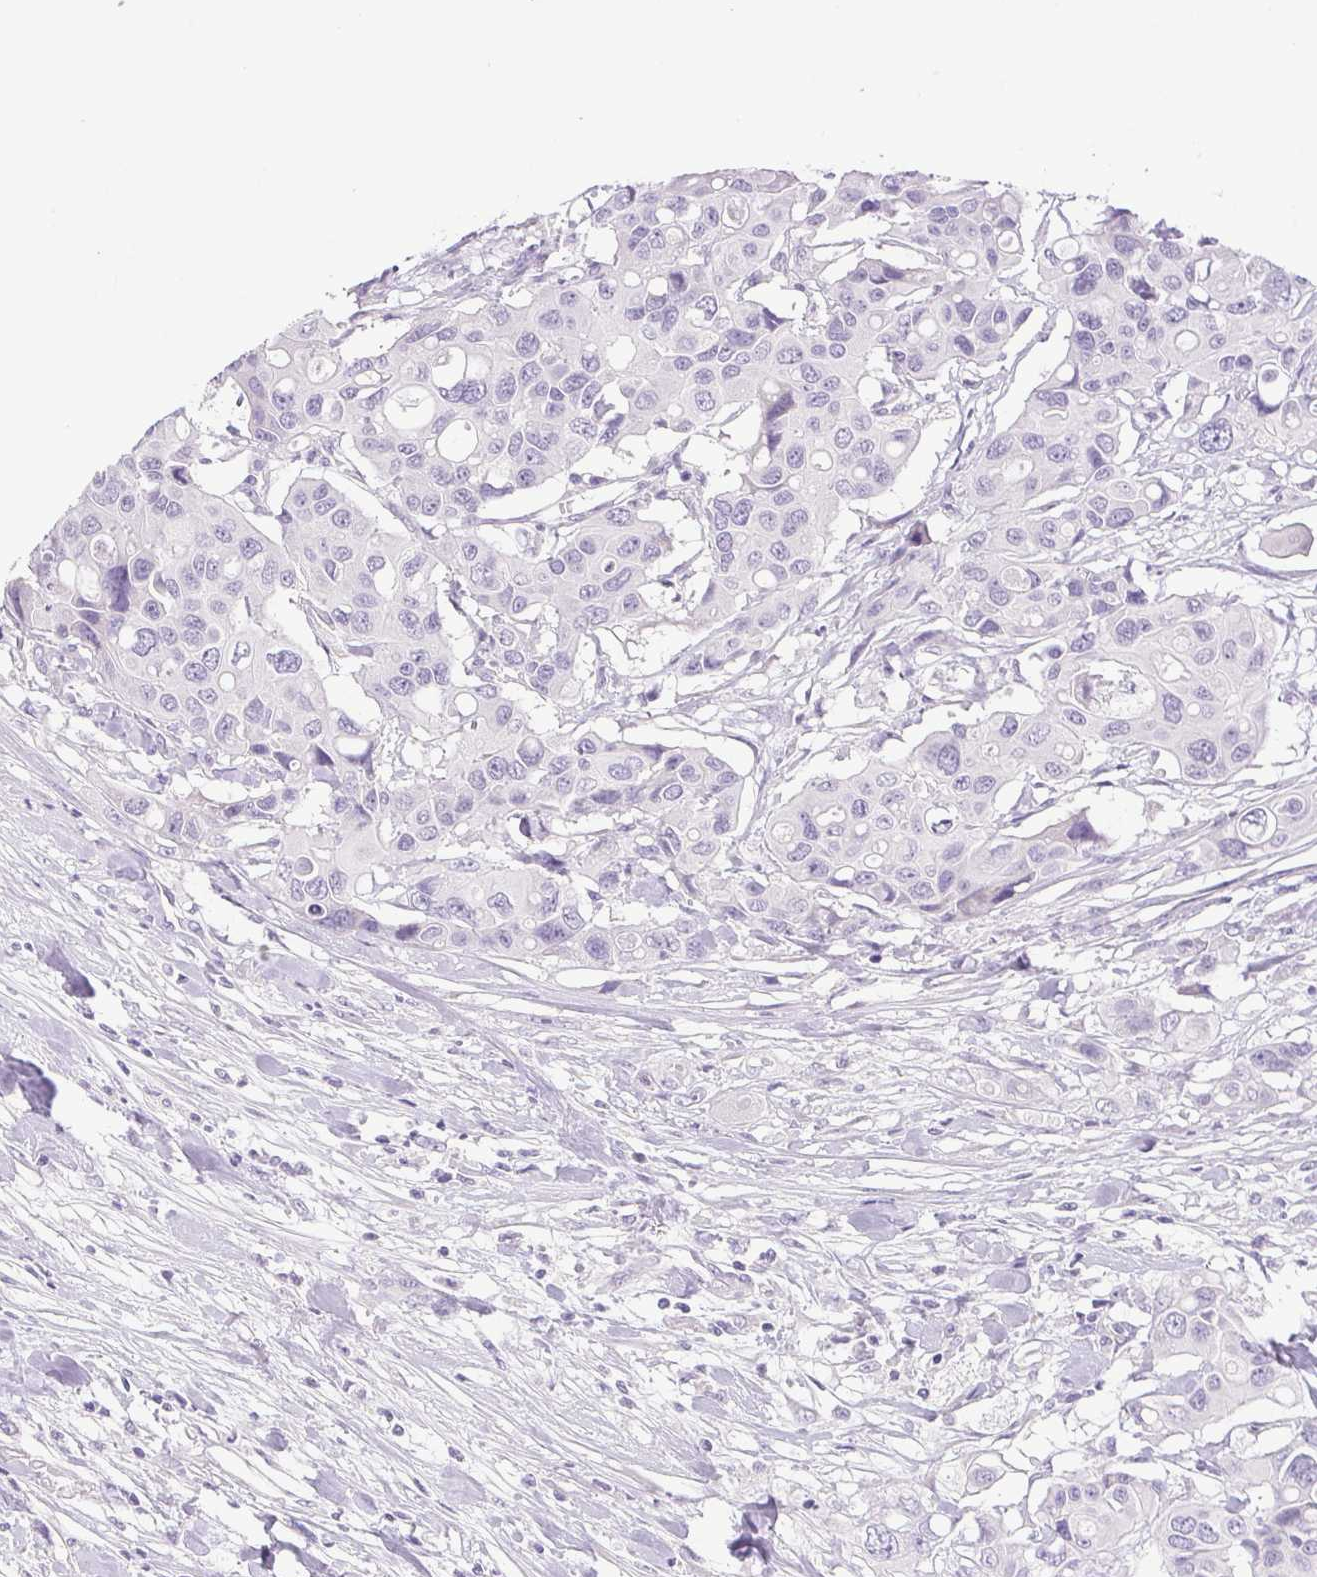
{"staining": {"intensity": "negative", "quantity": "none", "location": "none"}, "tissue": "colorectal cancer", "cell_type": "Tumor cells", "image_type": "cancer", "snomed": [{"axis": "morphology", "description": "Adenocarcinoma, NOS"}, {"axis": "topography", "description": "Colon"}], "caption": "Human colorectal cancer stained for a protein using IHC shows no positivity in tumor cells.", "gene": "PAPPA2", "patient": {"sex": "male", "age": 77}}